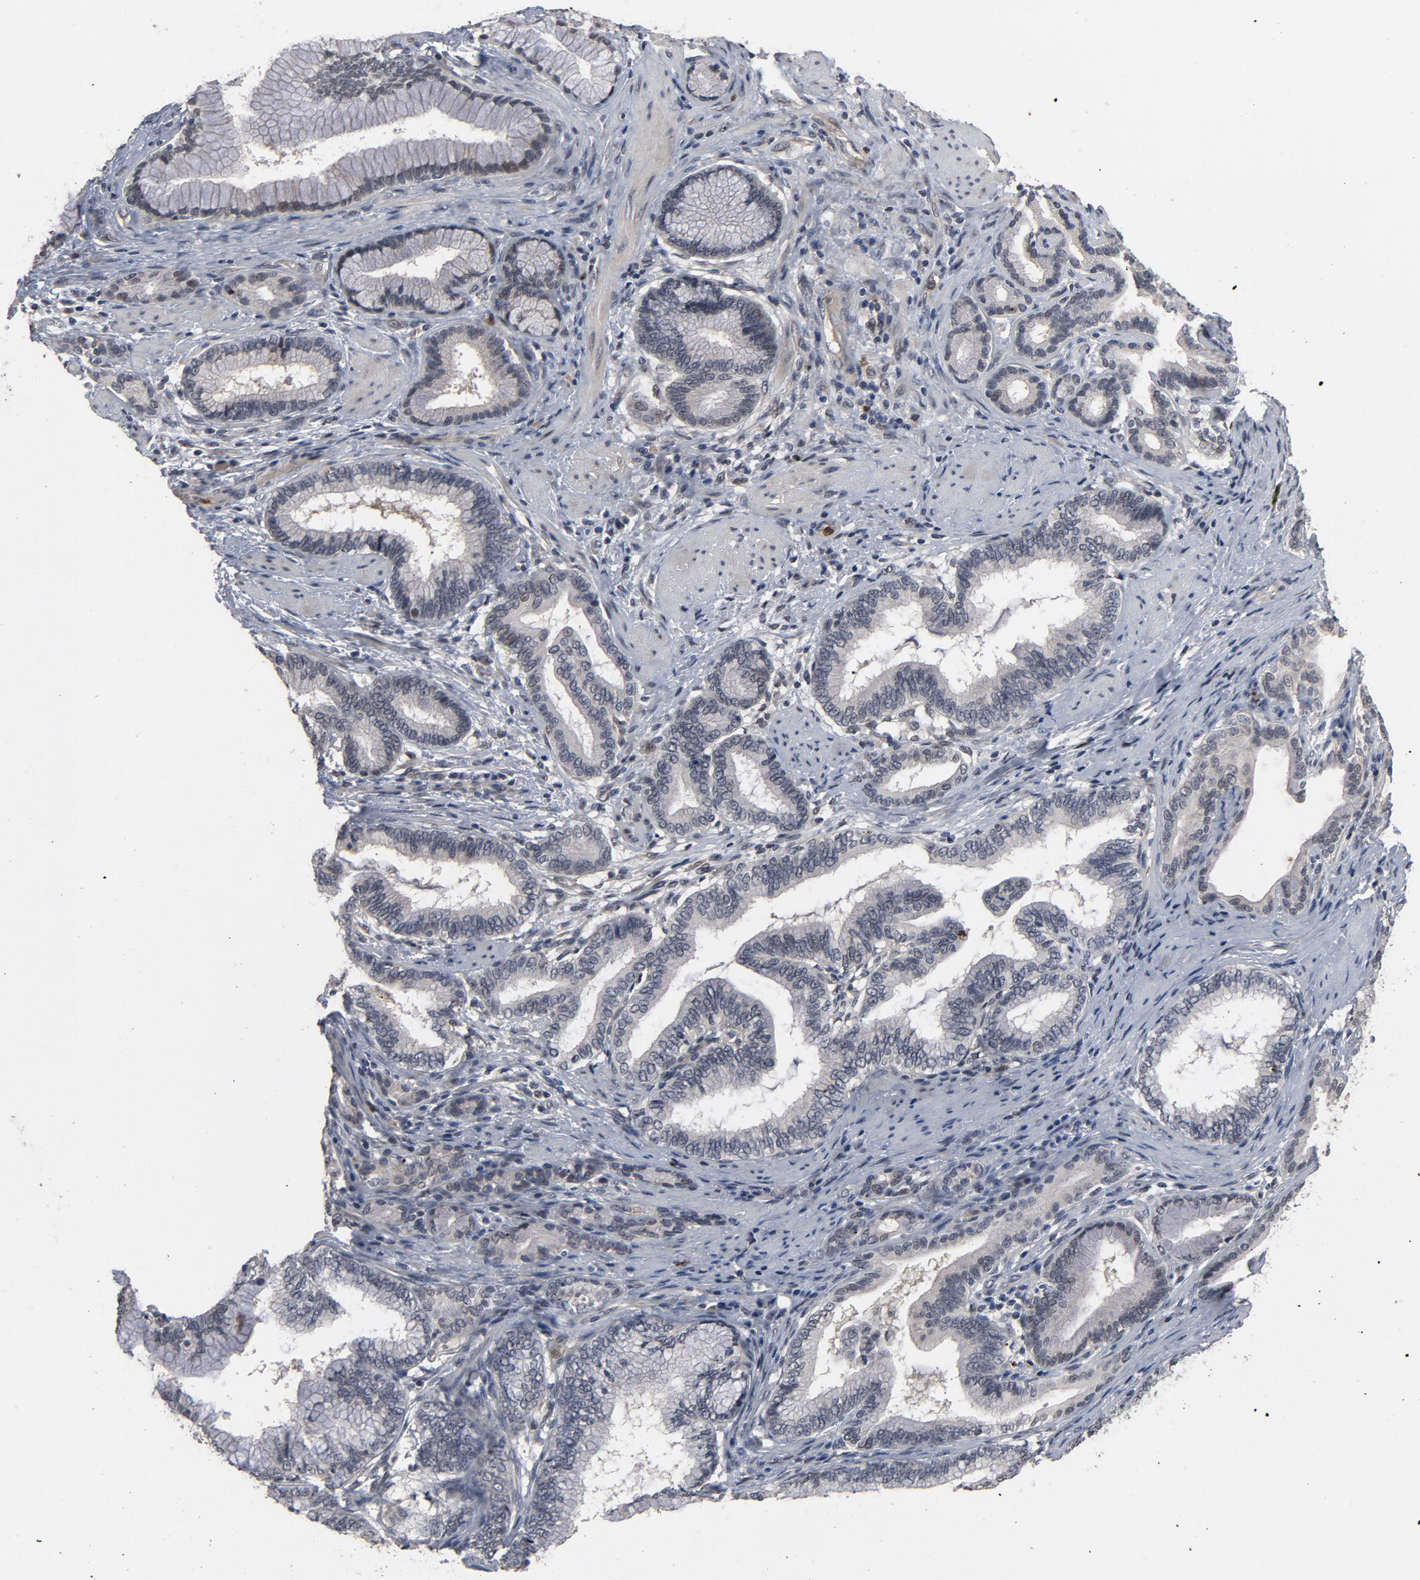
{"staining": {"intensity": "negative", "quantity": "none", "location": "none"}, "tissue": "pancreatic cancer", "cell_type": "Tumor cells", "image_type": "cancer", "snomed": [{"axis": "morphology", "description": "Adenocarcinoma, NOS"}, {"axis": "topography", "description": "Pancreas"}], "caption": "Immunohistochemistry (IHC) of human pancreatic cancer (adenocarcinoma) displays no staining in tumor cells.", "gene": "RTL5", "patient": {"sex": "female", "age": 64}}